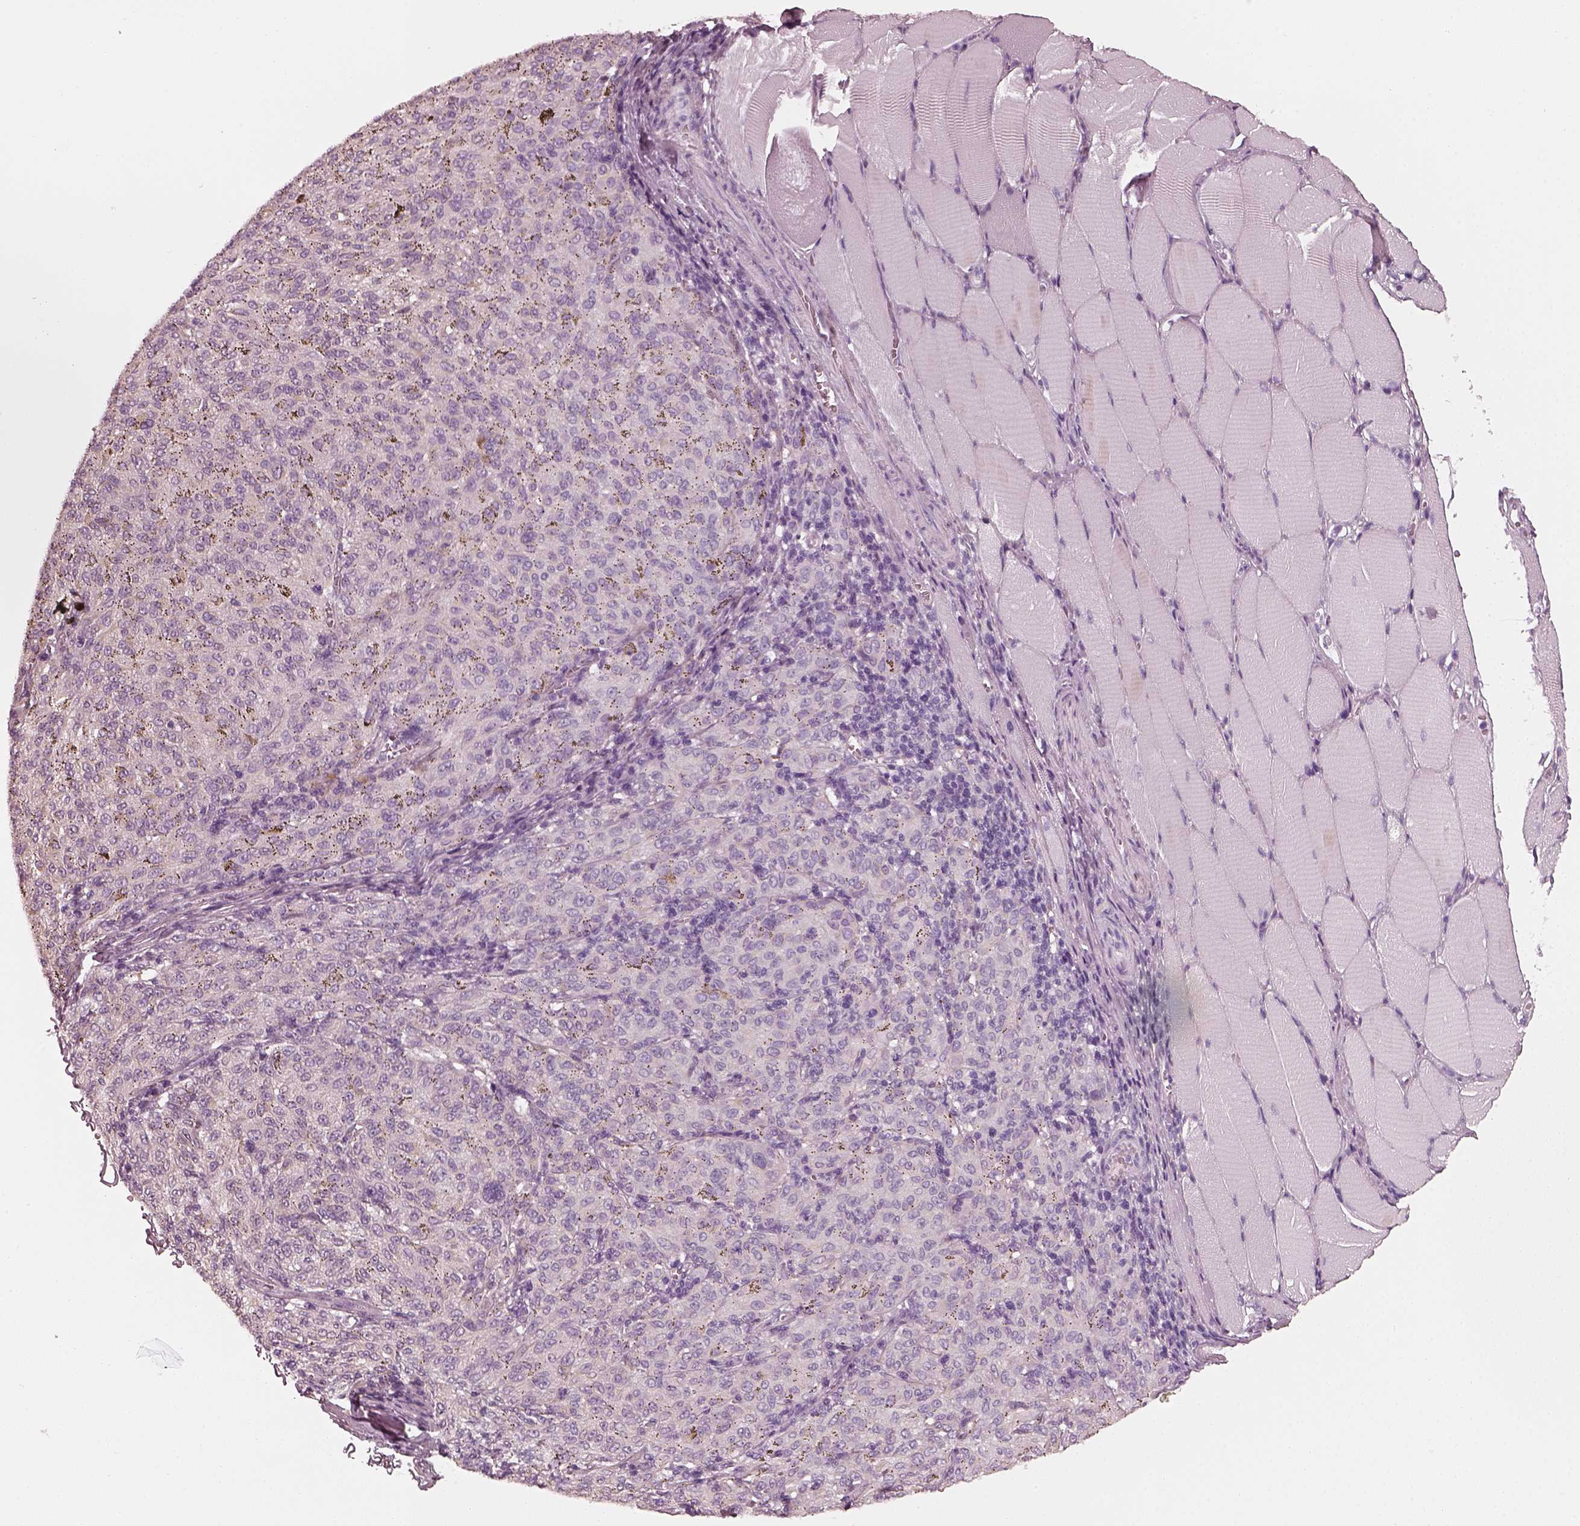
{"staining": {"intensity": "negative", "quantity": "none", "location": "none"}, "tissue": "melanoma", "cell_type": "Tumor cells", "image_type": "cancer", "snomed": [{"axis": "morphology", "description": "Malignant melanoma, NOS"}, {"axis": "topography", "description": "Skin"}], "caption": "This is an IHC histopathology image of human malignant melanoma. There is no positivity in tumor cells.", "gene": "RS1", "patient": {"sex": "female", "age": 72}}